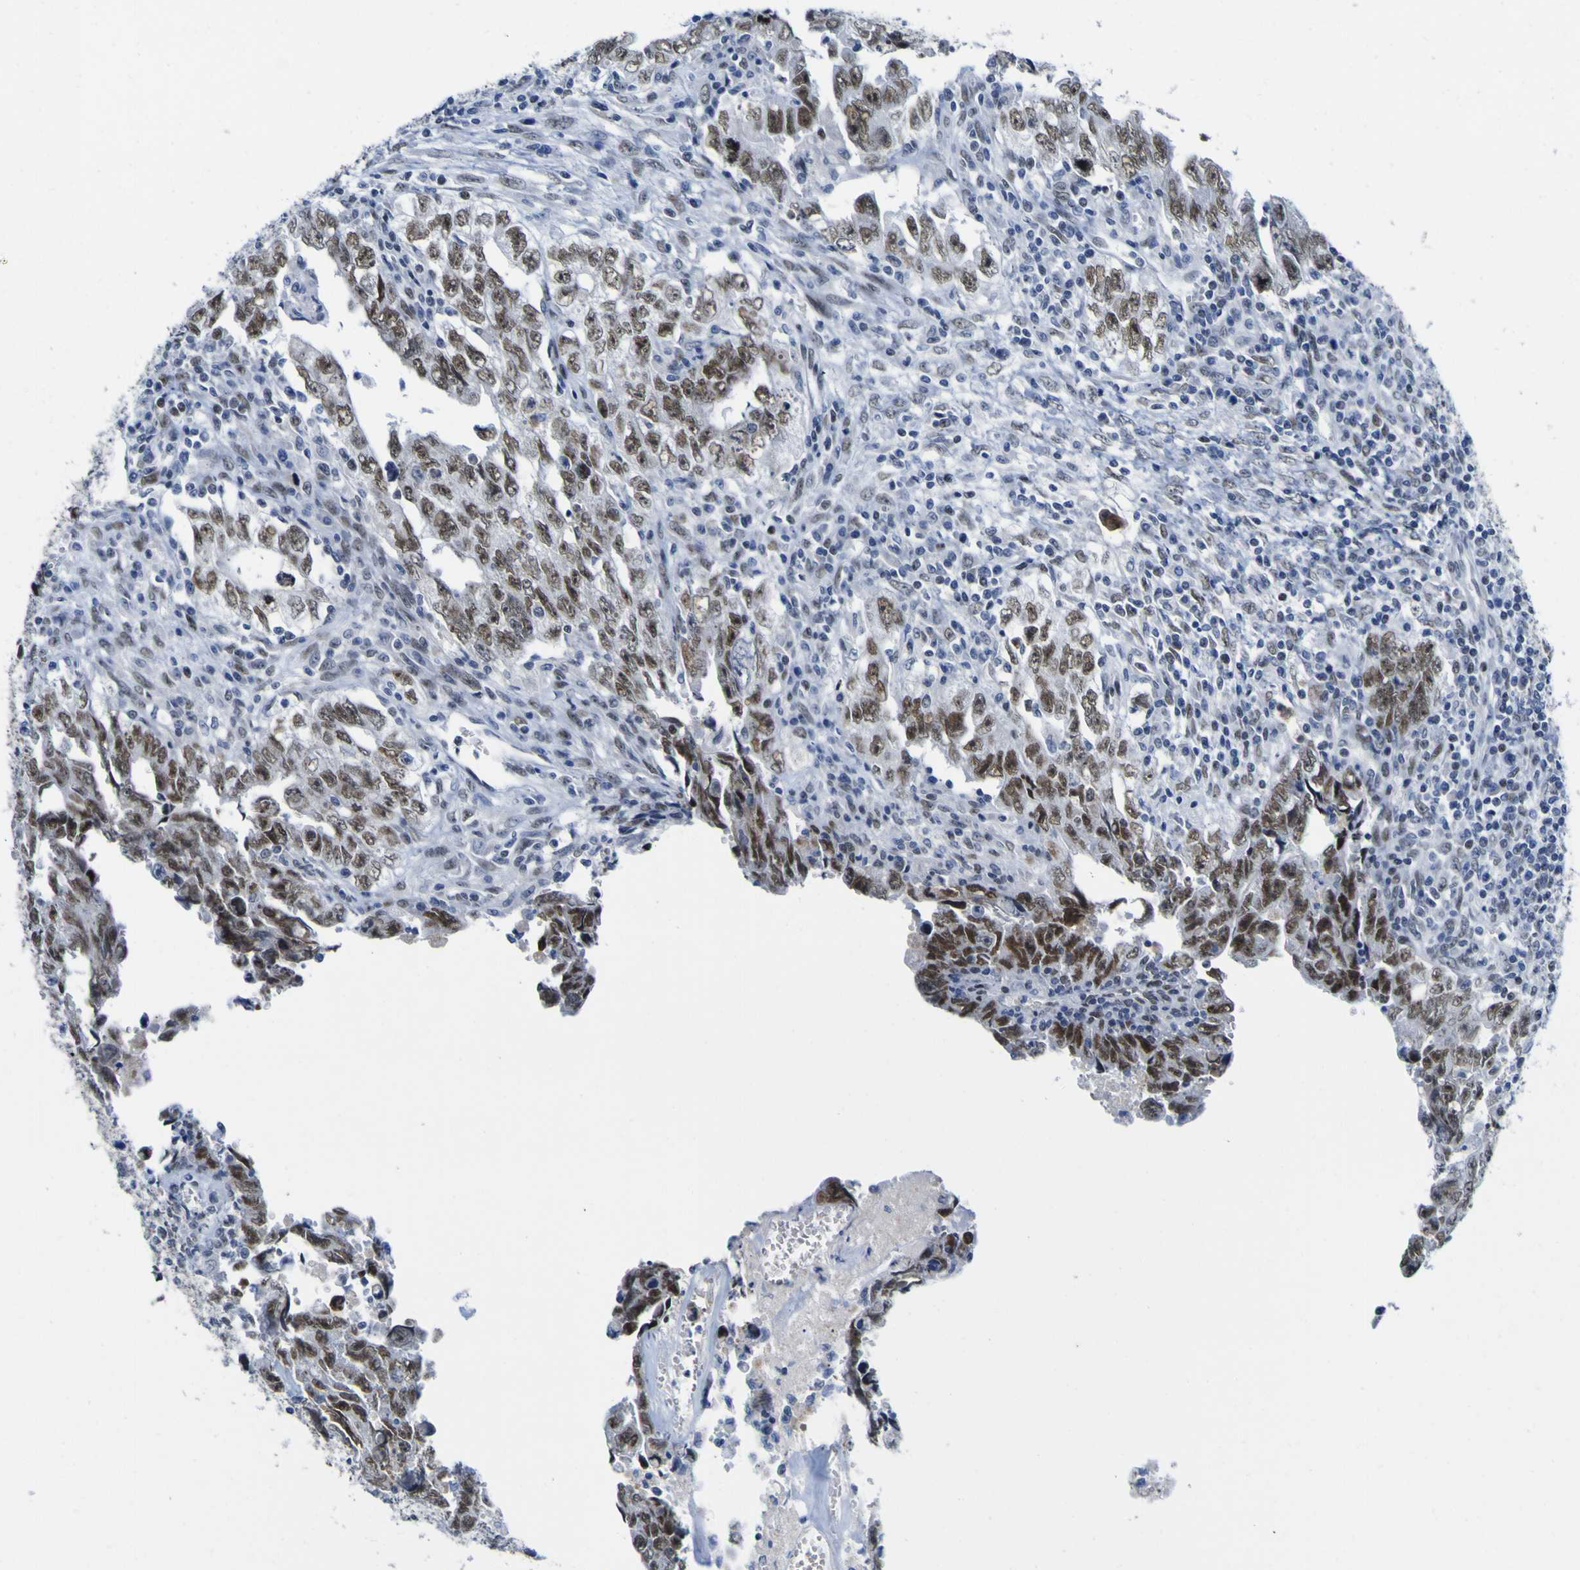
{"staining": {"intensity": "moderate", "quantity": ">75%", "location": "nuclear"}, "tissue": "testis cancer", "cell_type": "Tumor cells", "image_type": "cancer", "snomed": [{"axis": "morphology", "description": "Carcinoma, Embryonal, NOS"}, {"axis": "topography", "description": "Testis"}], "caption": "This is a photomicrograph of immunohistochemistry (IHC) staining of embryonal carcinoma (testis), which shows moderate positivity in the nuclear of tumor cells.", "gene": "MBD3", "patient": {"sex": "male", "age": 28}}